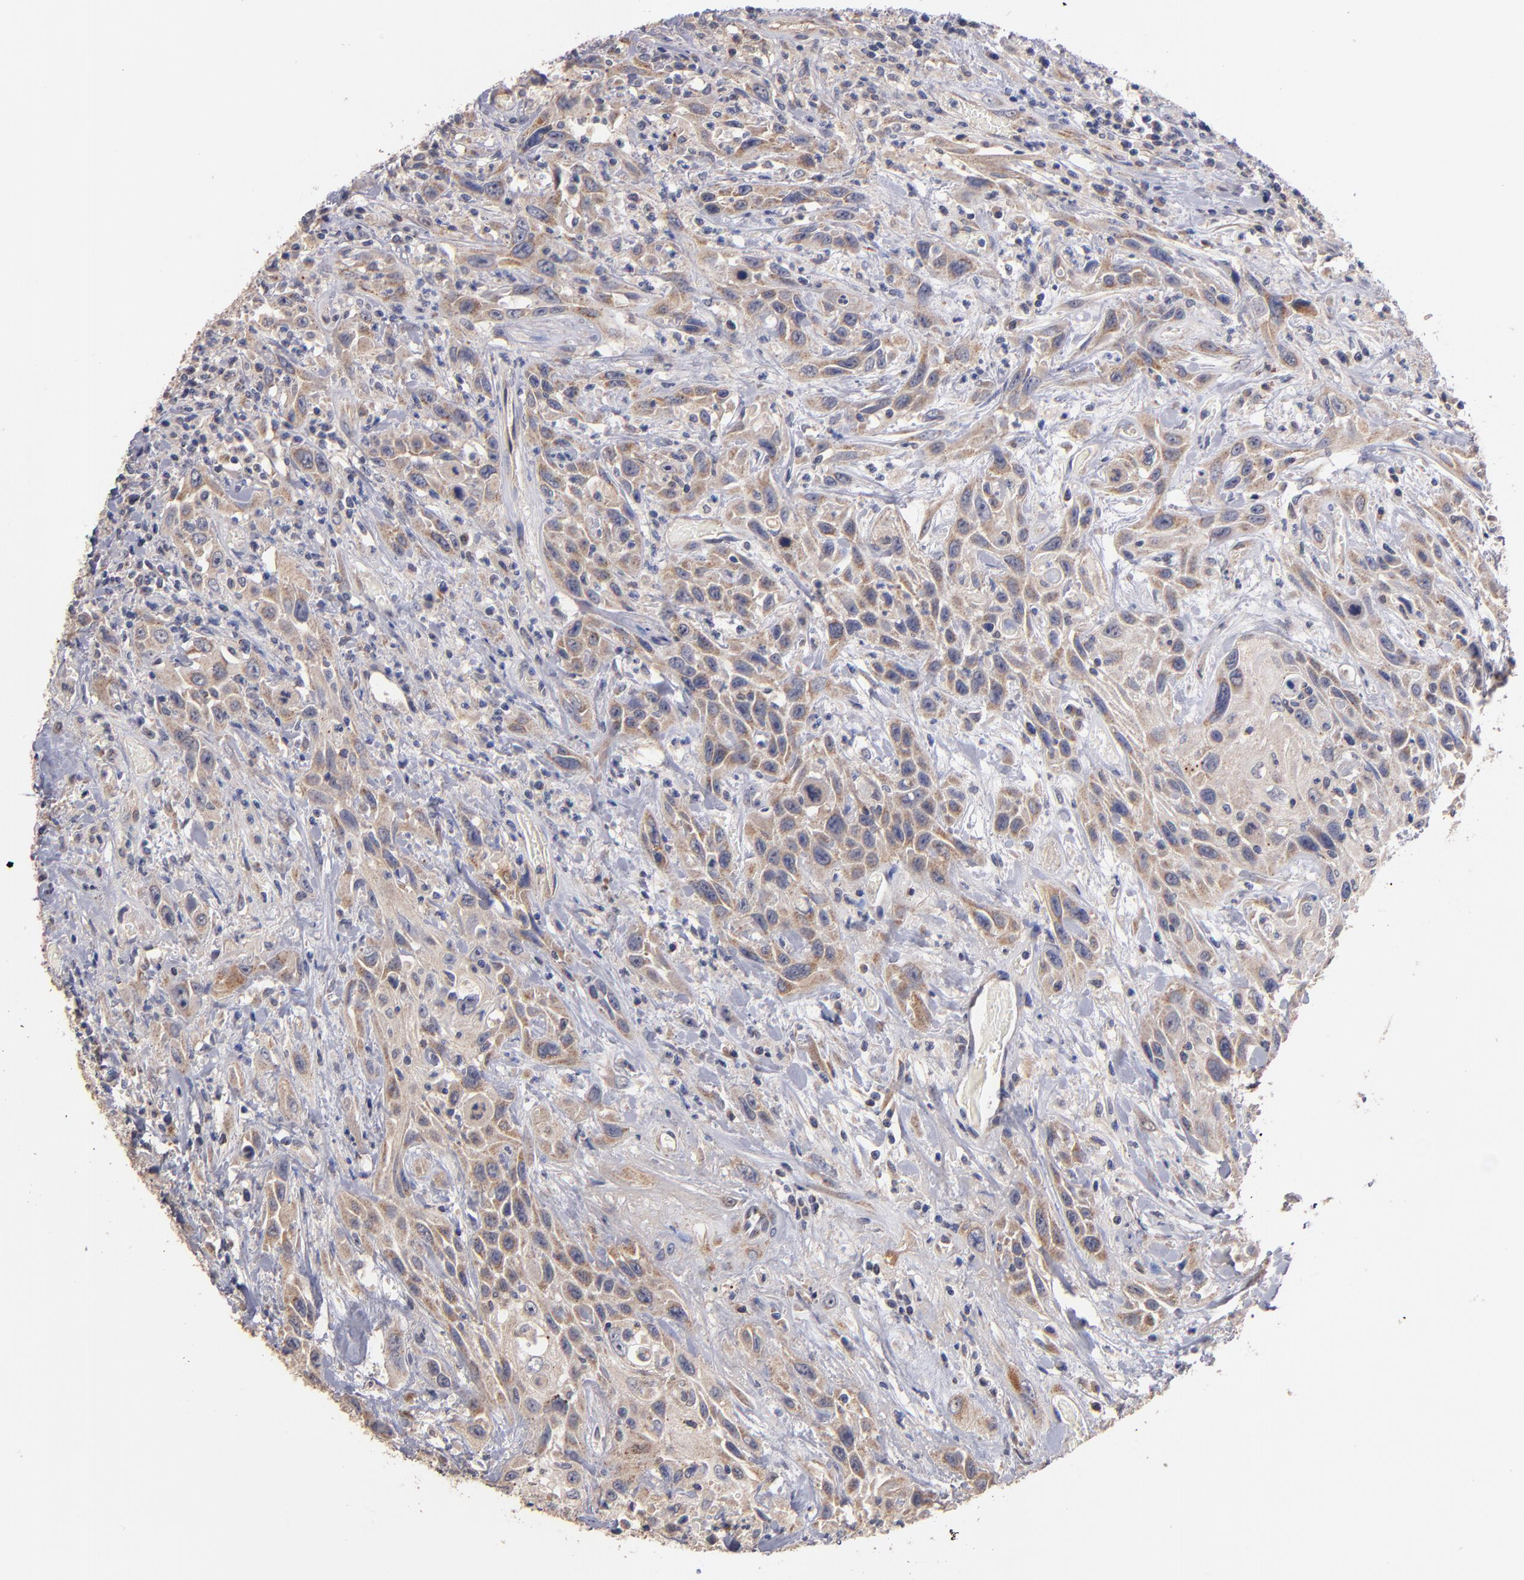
{"staining": {"intensity": "weak", "quantity": ">75%", "location": "cytoplasmic/membranous"}, "tissue": "urothelial cancer", "cell_type": "Tumor cells", "image_type": "cancer", "snomed": [{"axis": "morphology", "description": "Urothelial carcinoma, High grade"}, {"axis": "topography", "description": "Urinary bladder"}], "caption": "Immunohistochemical staining of human urothelial carcinoma (high-grade) shows low levels of weak cytoplasmic/membranous protein positivity in approximately >75% of tumor cells. The staining was performed using DAB, with brown indicating positive protein expression. Nuclei are stained blue with hematoxylin.", "gene": "DIABLO", "patient": {"sex": "female", "age": 84}}